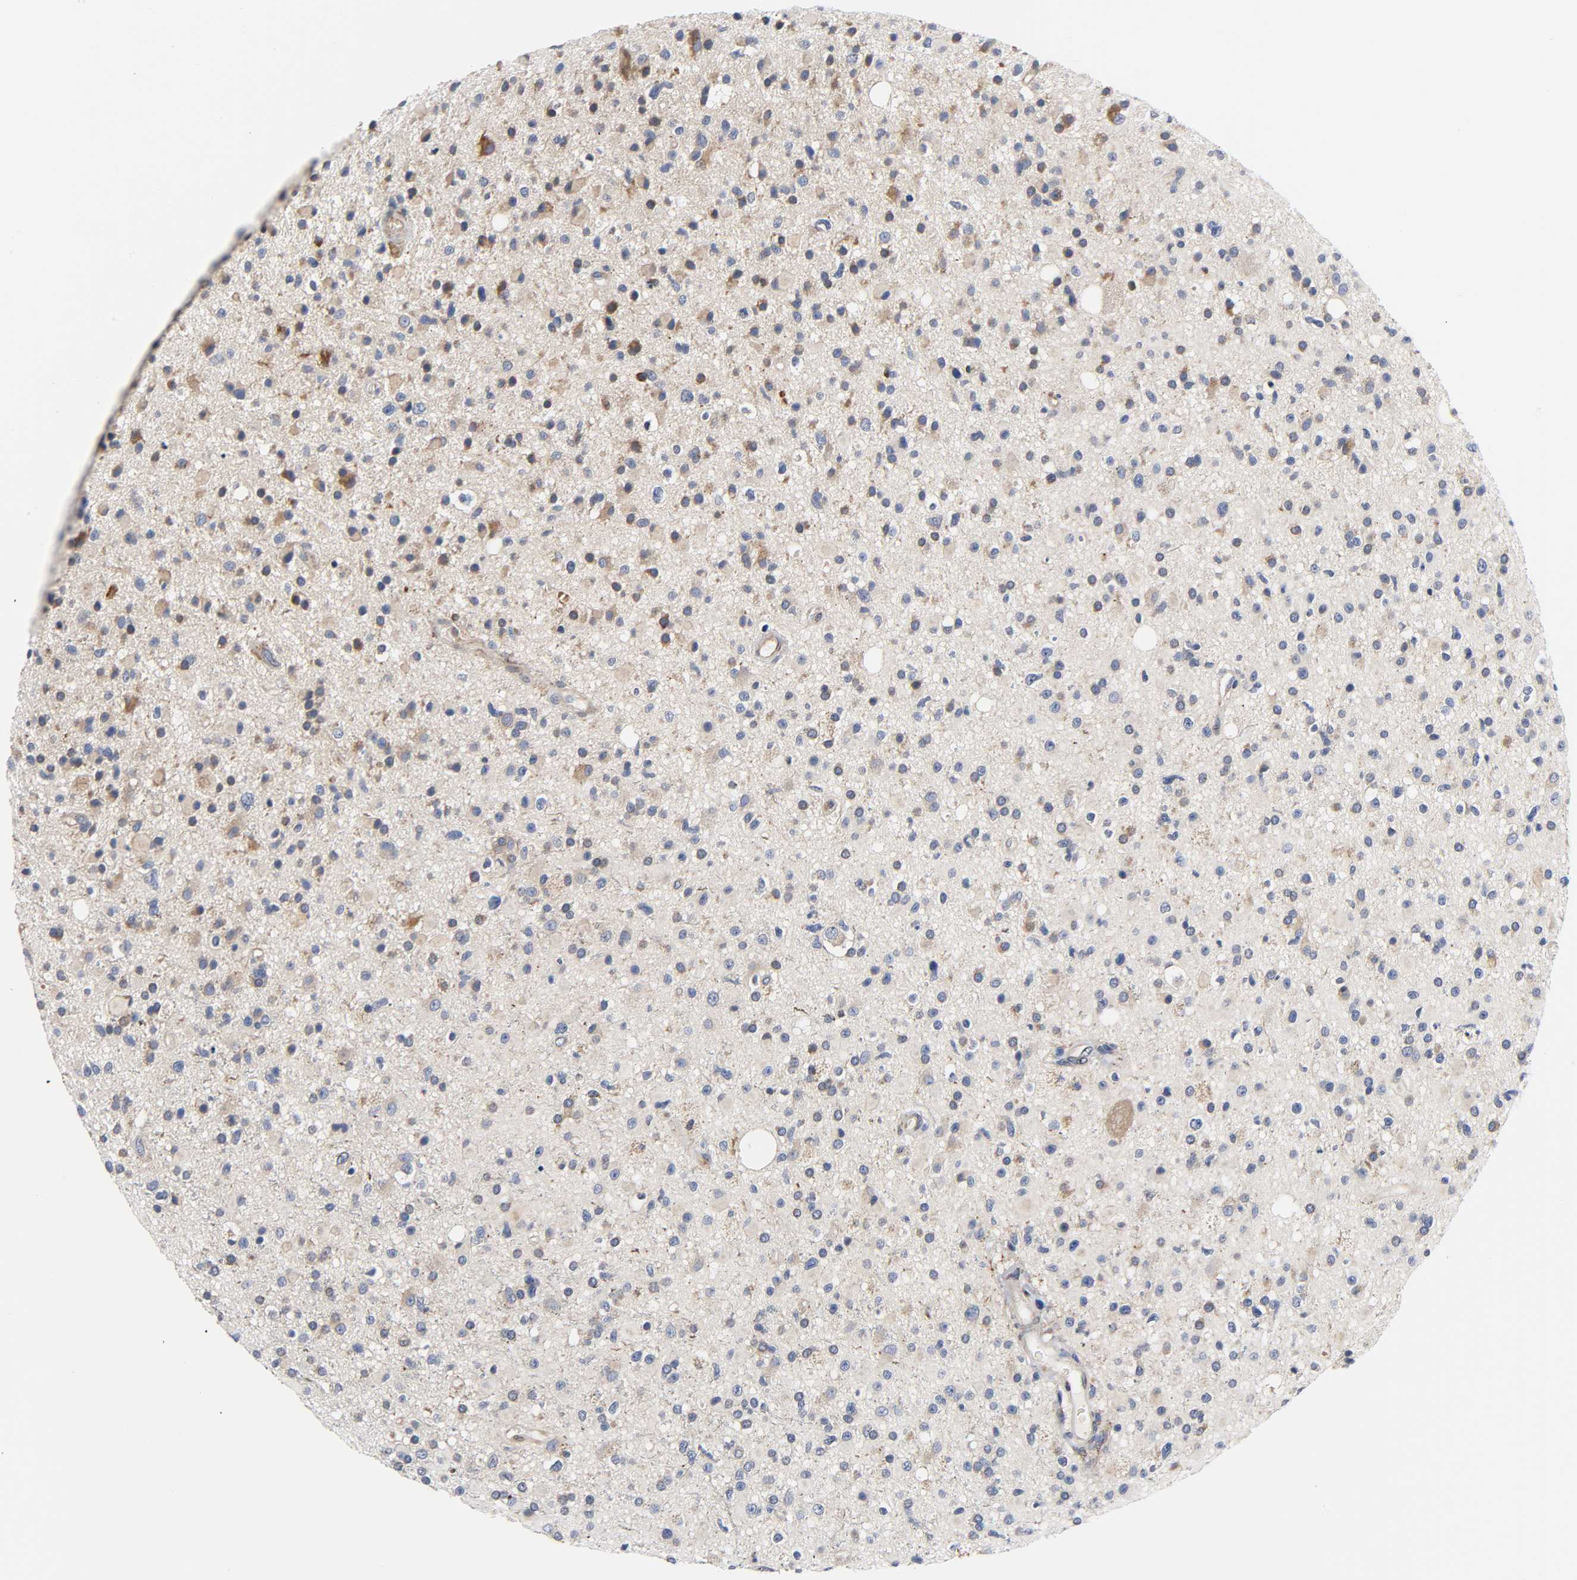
{"staining": {"intensity": "weak", "quantity": "25%-75%", "location": "cytoplasmic/membranous"}, "tissue": "glioma", "cell_type": "Tumor cells", "image_type": "cancer", "snomed": [{"axis": "morphology", "description": "Glioma, malignant, High grade"}, {"axis": "topography", "description": "Brain"}], "caption": "Immunohistochemical staining of human glioma reveals low levels of weak cytoplasmic/membranous protein staining in approximately 25%-75% of tumor cells.", "gene": "ASB6", "patient": {"sex": "male", "age": 33}}